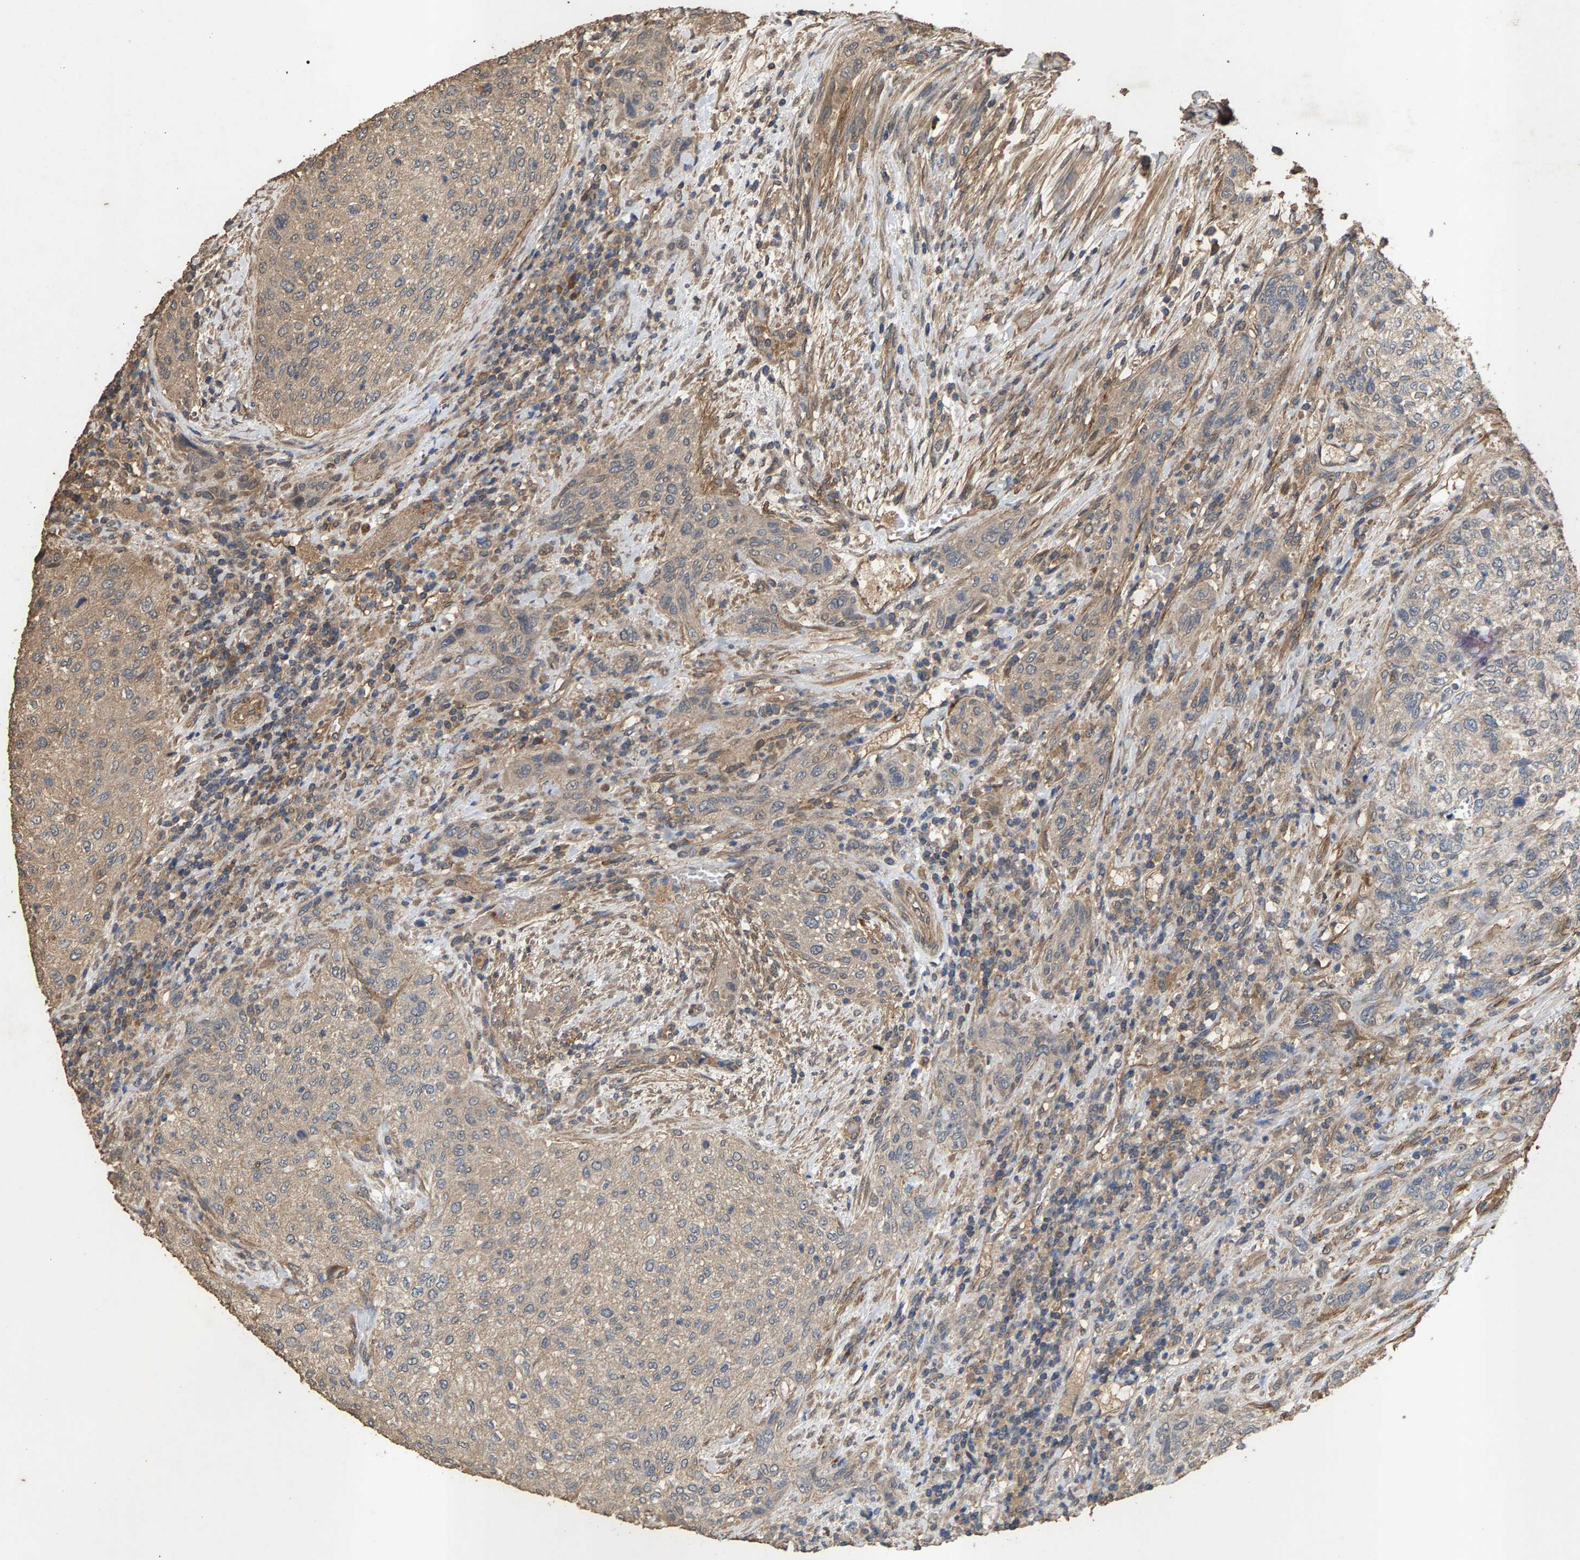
{"staining": {"intensity": "weak", "quantity": ">75%", "location": "cytoplasmic/membranous"}, "tissue": "urothelial cancer", "cell_type": "Tumor cells", "image_type": "cancer", "snomed": [{"axis": "morphology", "description": "Urothelial carcinoma, Low grade"}, {"axis": "morphology", "description": "Urothelial carcinoma, High grade"}, {"axis": "topography", "description": "Urinary bladder"}], "caption": "Immunohistochemical staining of human urothelial cancer reveals weak cytoplasmic/membranous protein expression in approximately >75% of tumor cells. The protein of interest is shown in brown color, while the nuclei are stained blue.", "gene": "HTRA3", "patient": {"sex": "male", "age": 35}}